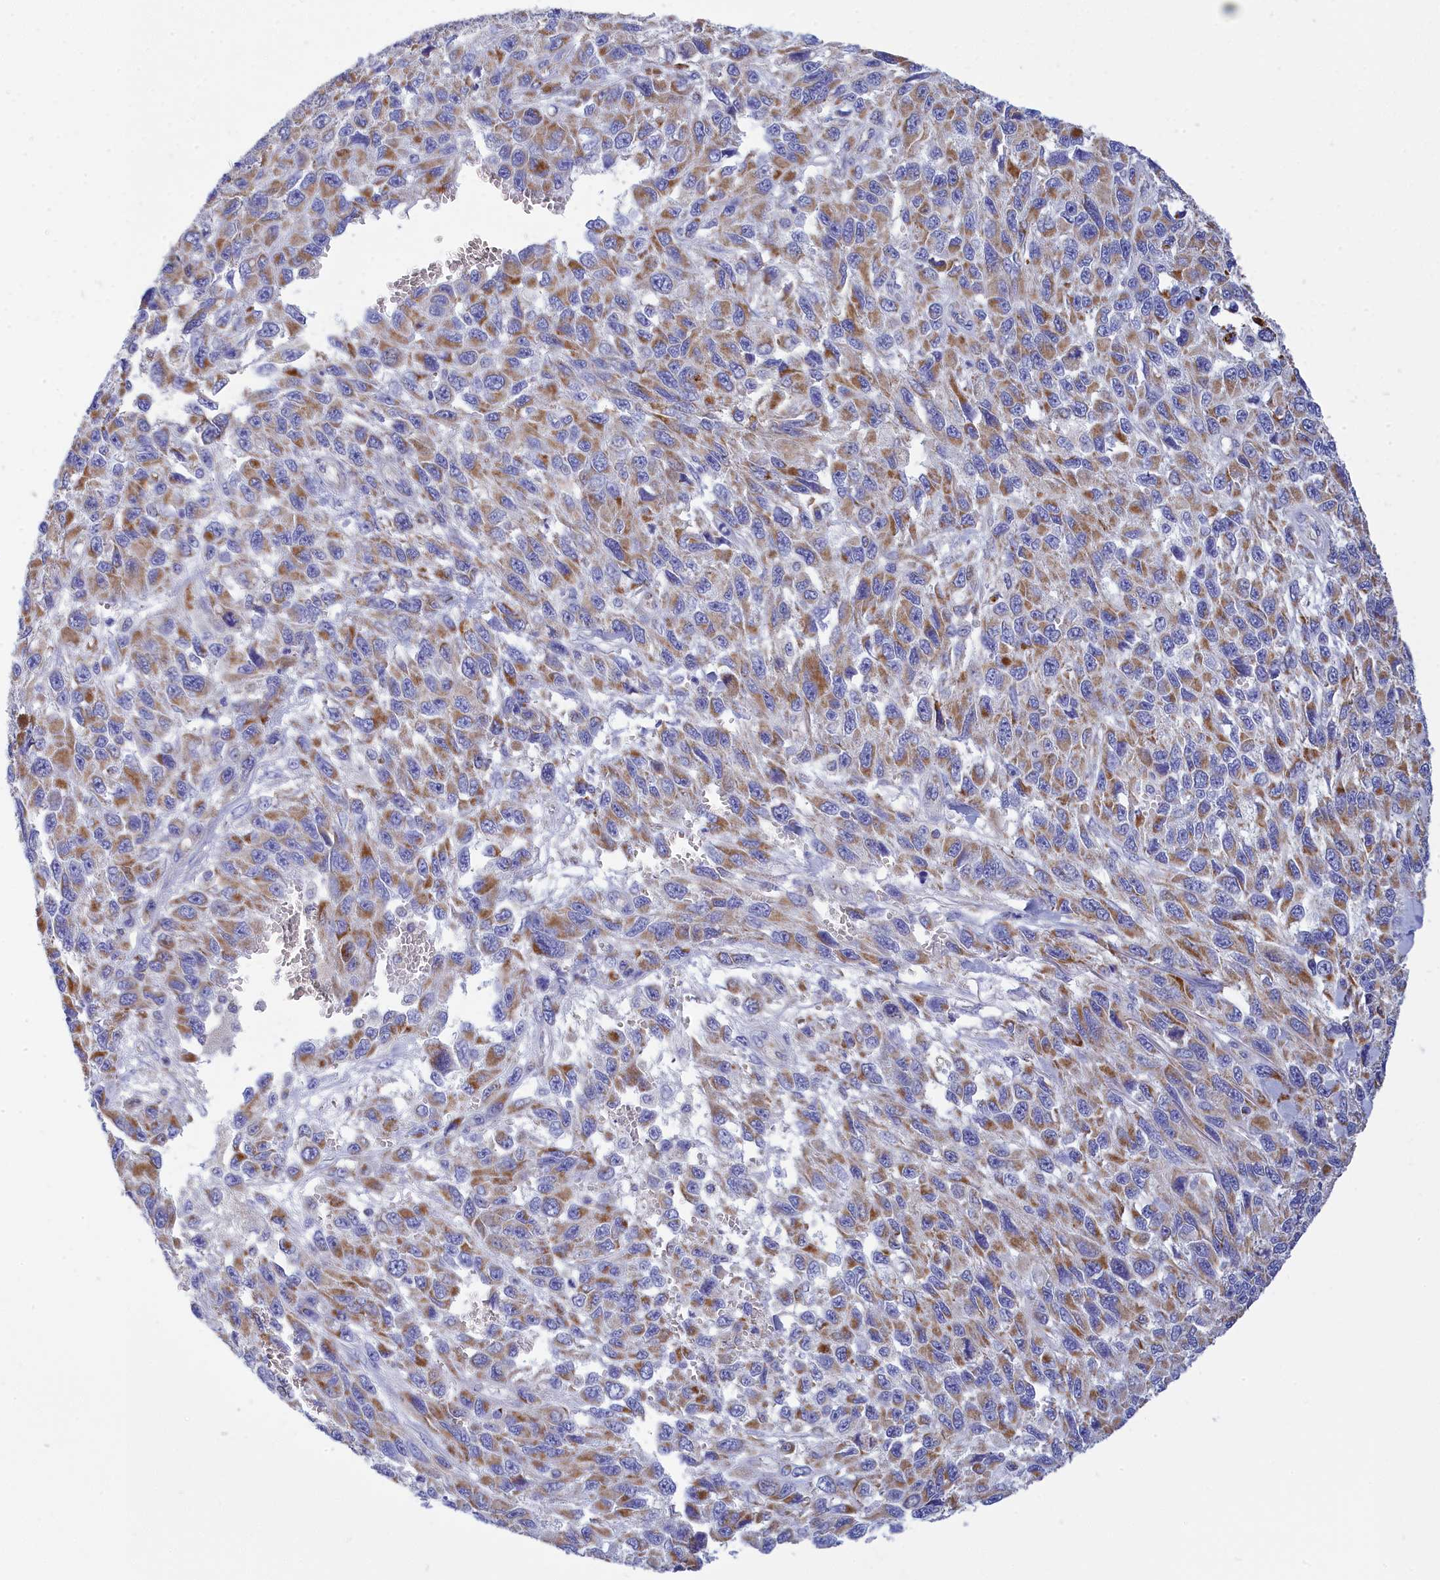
{"staining": {"intensity": "moderate", "quantity": ">75%", "location": "cytoplasmic/membranous"}, "tissue": "melanoma", "cell_type": "Tumor cells", "image_type": "cancer", "snomed": [{"axis": "morphology", "description": "Normal tissue, NOS"}, {"axis": "morphology", "description": "Malignant melanoma, NOS"}, {"axis": "topography", "description": "Skin"}], "caption": "High-magnification brightfield microscopy of melanoma stained with DAB (3,3'-diaminobenzidine) (brown) and counterstained with hematoxylin (blue). tumor cells exhibit moderate cytoplasmic/membranous expression is identified in about>75% of cells. (Brightfield microscopy of DAB IHC at high magnification).", "gene": "CCRL2", "patient": {"sex": "female", "age": 96}}